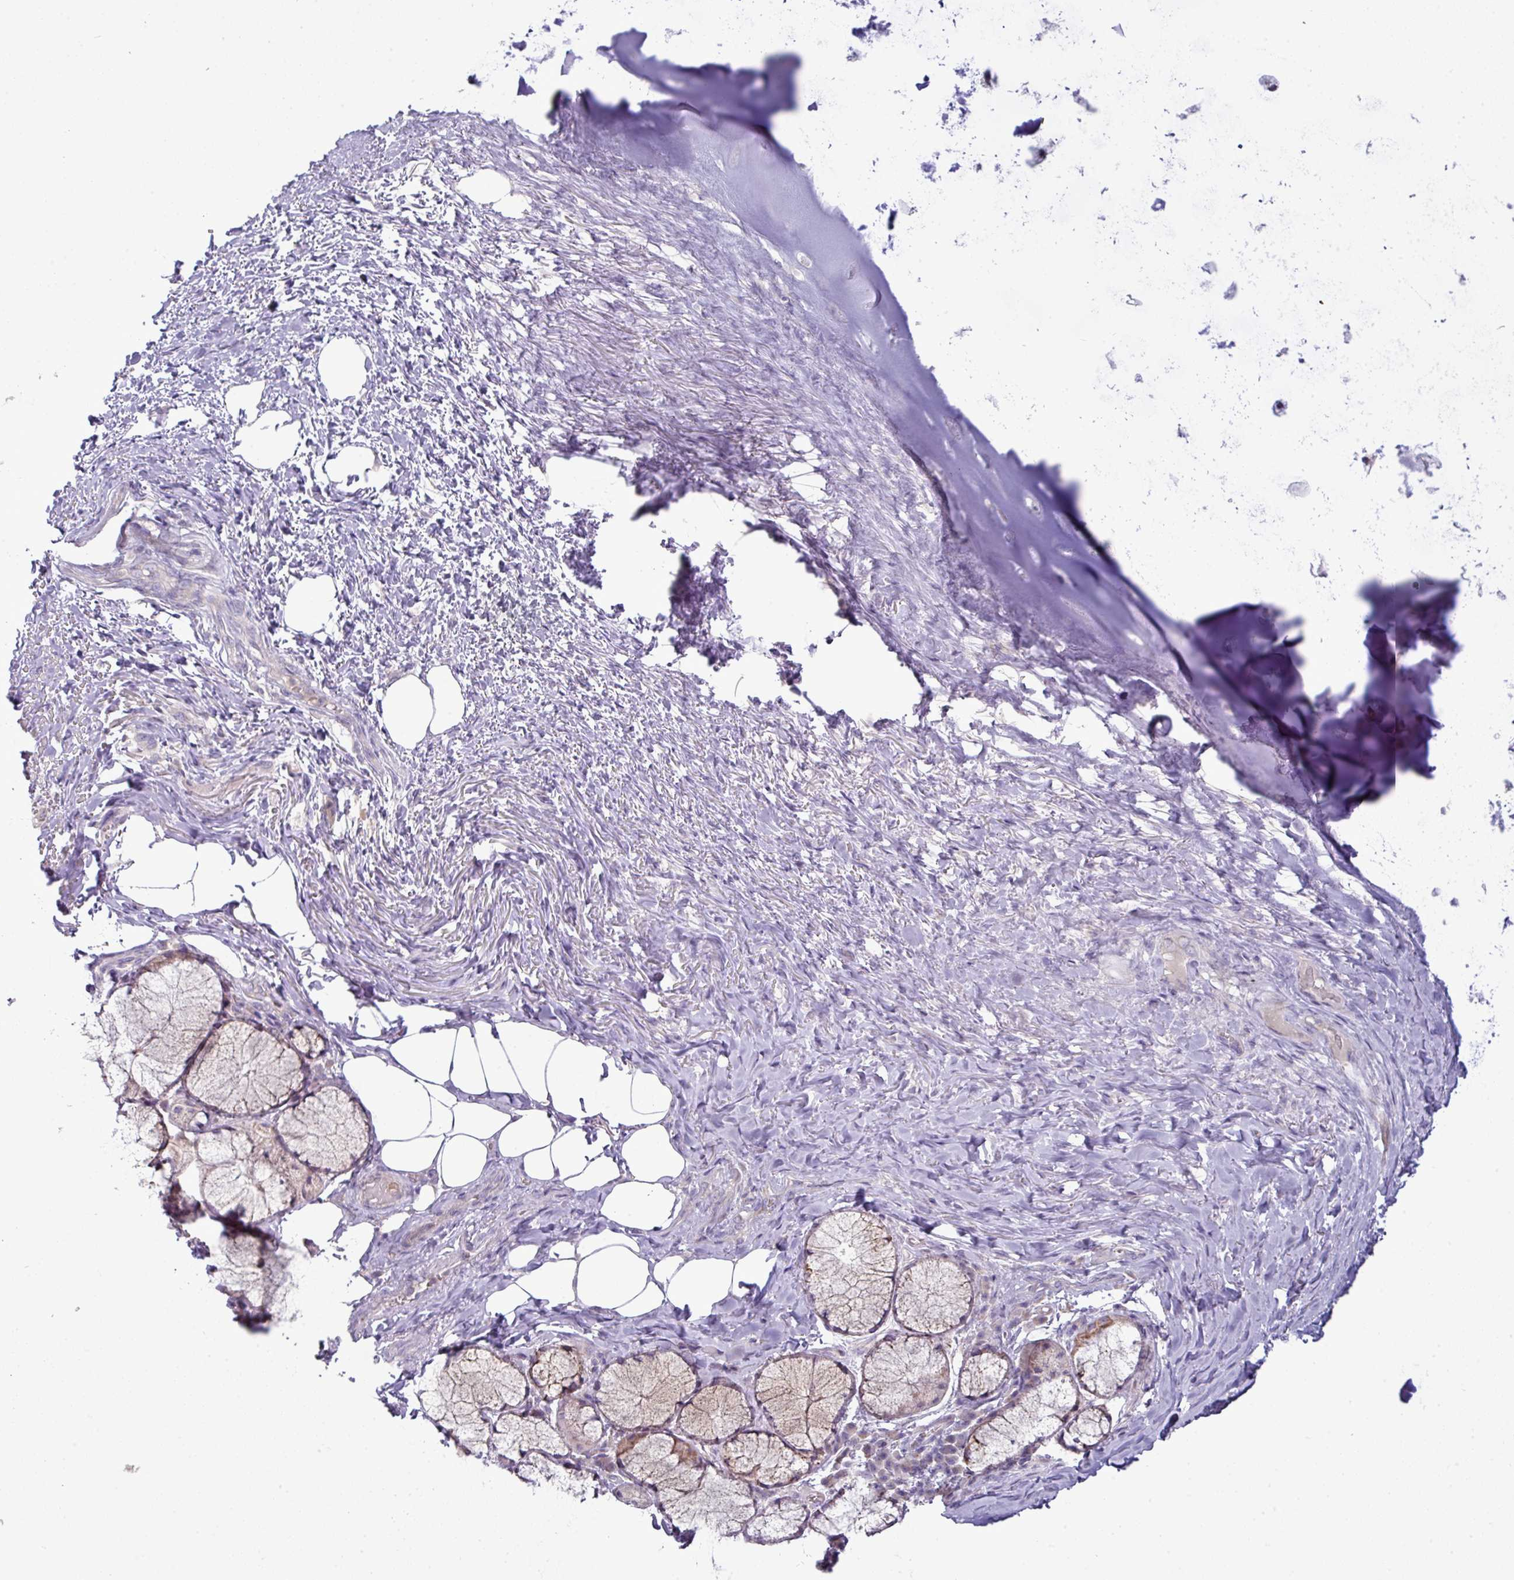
{"staining": {"intensity": "negative", "quantity": "none", "location": "none"}, "tissue": "adipose tissue", "cell_type": "Adipocytes", "image_type": "normal", "snomed": [{"axis": "morphology", "description": "Normal tissue, NOS"}, {"axis": "topography", "description": "Cartilage tissue"}, {"axis": "topography", "description": "Bronchus"}], "caption": "Immunohistochemistry of unremarkable human adipose tissue shows no staining in adipocytes. (DAB (3,3'-diaminobenzidine) IHC, high magnification).", "gene": "TRAPPC1", "patient": {"sex": "male", "age": 56}}